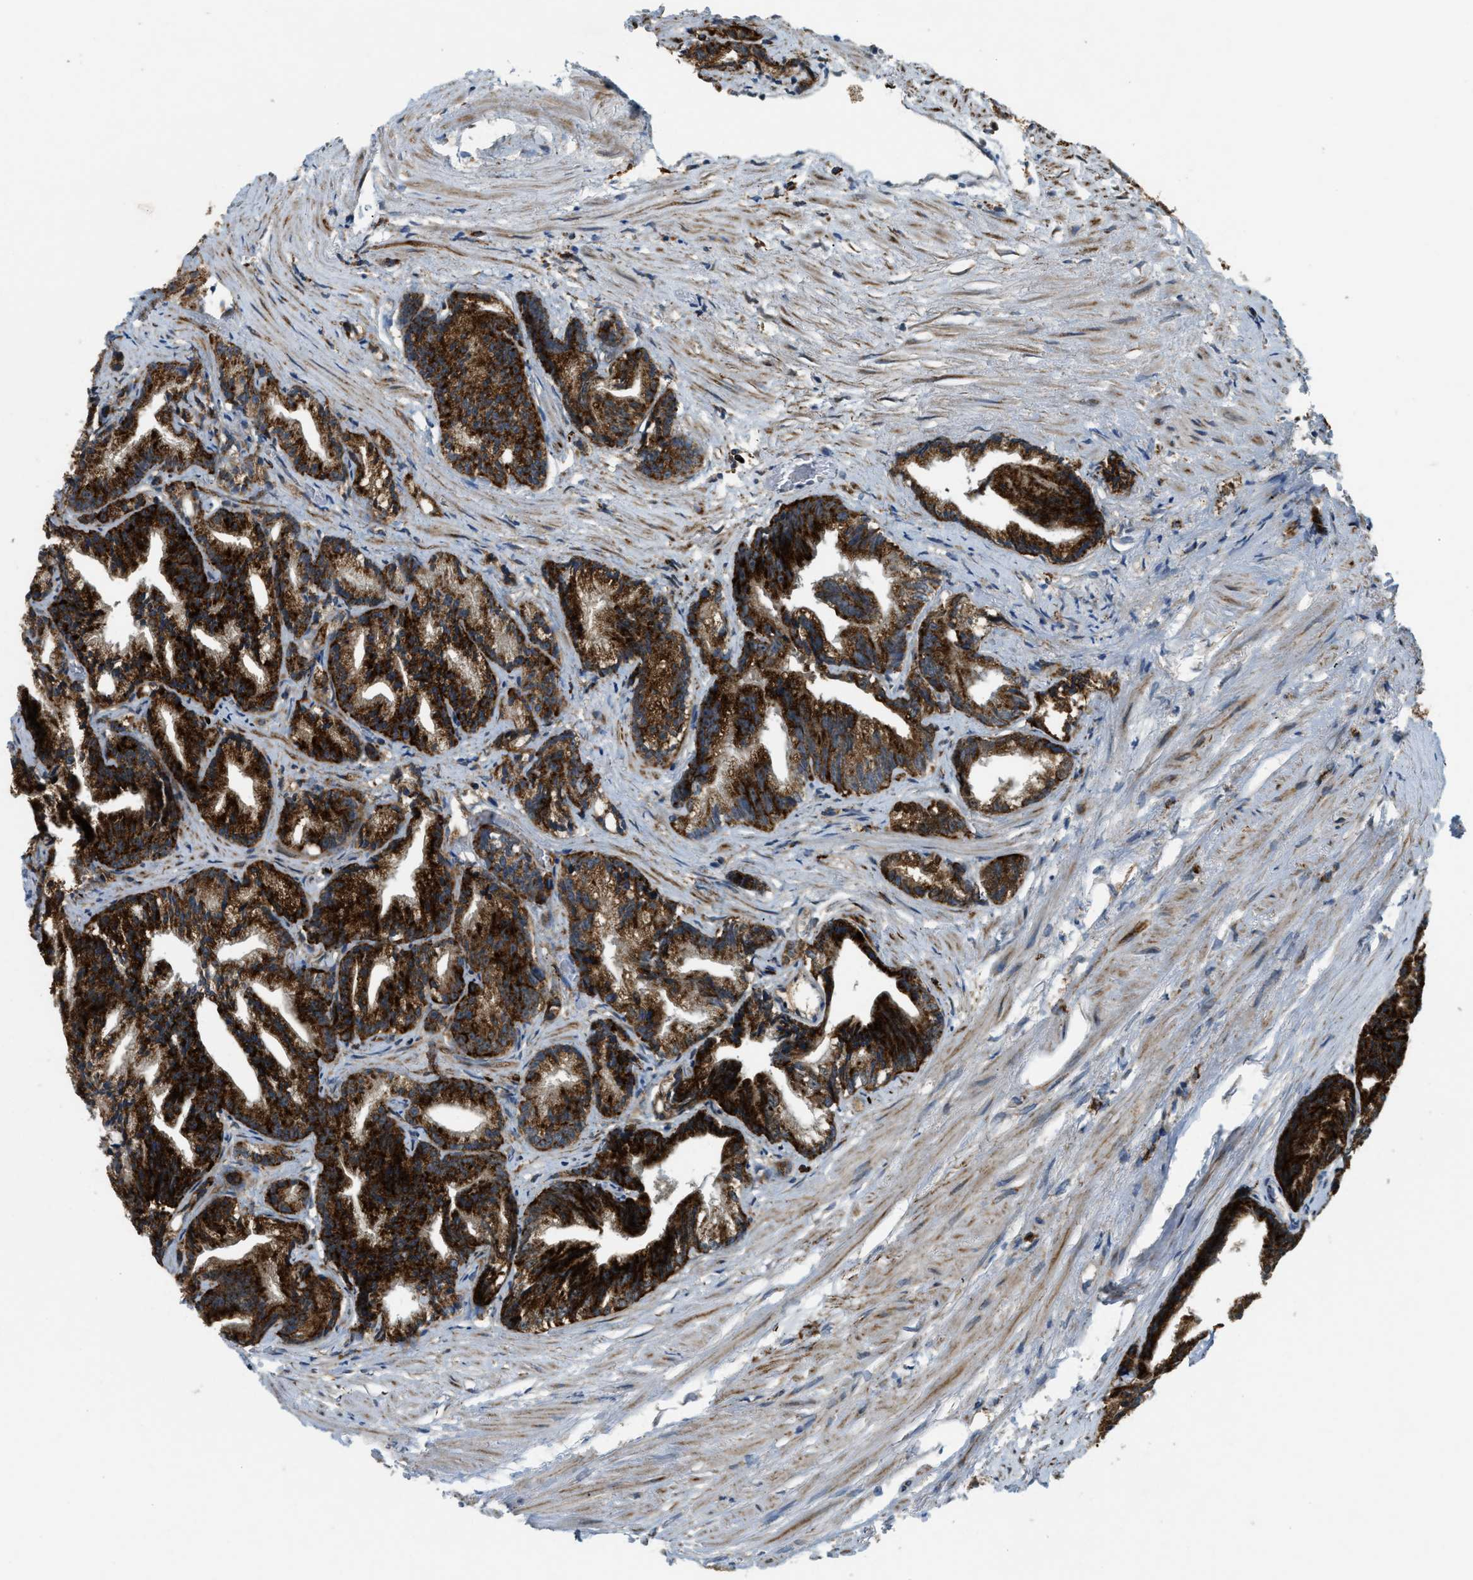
{"staining": {"intensity": "strong", "quantity": ">75%", "location": "cytoplasmic/membranous"}, "tissue": "prostate cancer", "cell_type": "Tumor cells", "image_type": "cancer", "snomed": [{"axis": "morphology", "description": "Adenocarcinoma, Low grade"}, {"axis": "topography", "description": "Prostate"}], "caption": "Human prostate cancer (adenocarcinoma (low-grade)) stained for a protein (brown) shows strong cytoplasmic/membranous positive staining in about >75% of tumor cells.", "gene": "STARD3NL", "patient": {"sex": "male", "age": 89}}